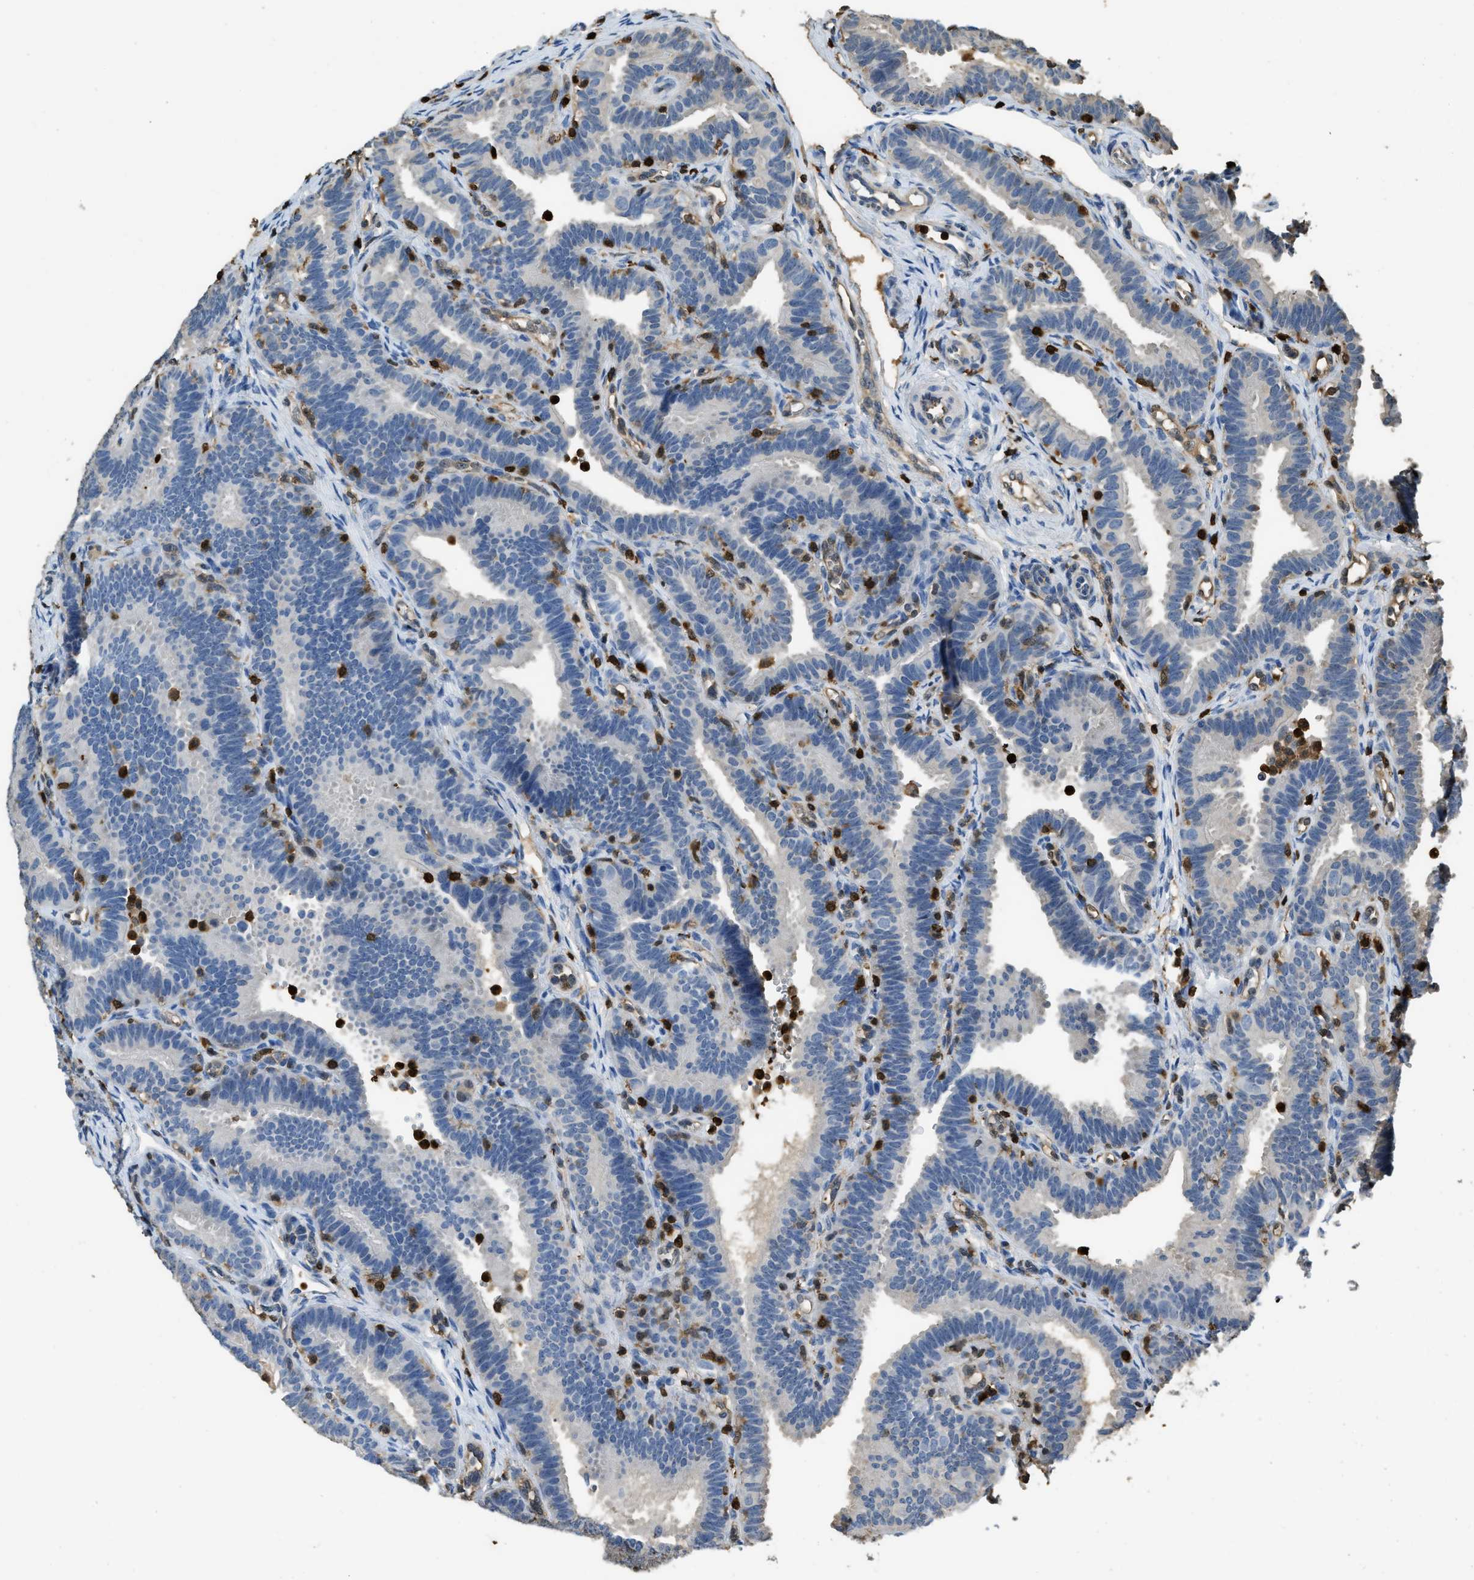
{"staining": {"intensity": "negative", "quantity": "none", "location": "none"}, "tissue": "fallopian tube", "cell_type": "Glandular cells", "image_type": "normal", "snomed": [{"axis": "morphology", "description": "Normal tissue, NOS"}, {"axis": "topography", "description": "Fallopian tube"}, {"axis": "topography", "description": "Placenta"}], "caption": "The IHC micrograph has no significant positivity in glandular cells of fallopian tube. Brightfield microscopy of immunohistochemistry stained with DAB (brown) and hematoxylin (blue), captured at high magnification.", "gene": "ARHGDIB", "patient": {"sex": "female", "age": 34}}